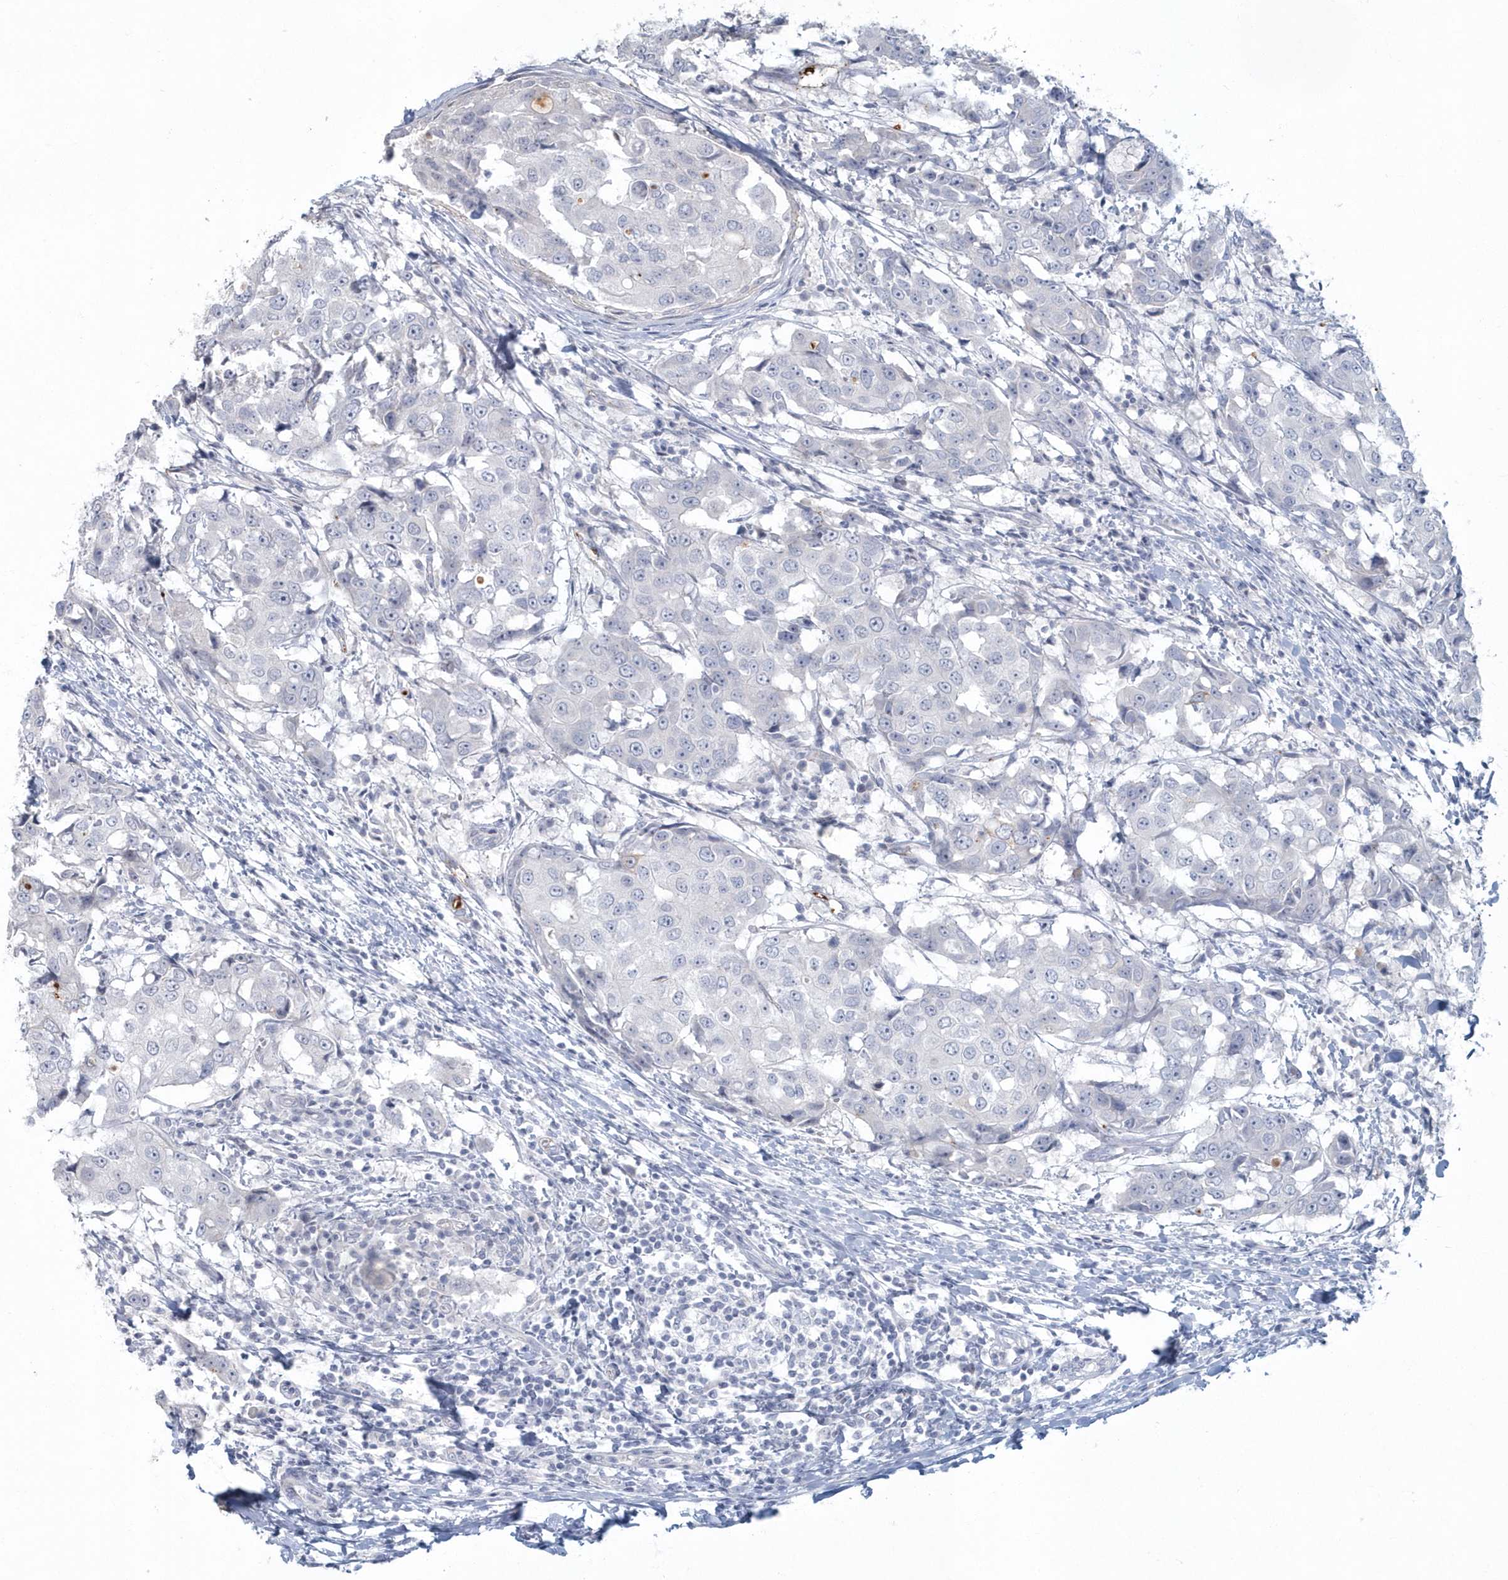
{"staining": {"intensity": "negative", "quantity": "none", "location": "none"}, "tissue": "breast cancer", "cell_type": "Tumor cells", "image_type": "cancer", "snomed": [{"axis": "morphology", "description": "Duct carcinoma"}, {"axis": "topography", "description": "Breast"}], "caption": "Breast cancer stained for a protein using immunohistochemistry (IHC) shows no positivity tumor cells.", "gene": "MYOT", "patient": {"sex": "female", "age": 27}}